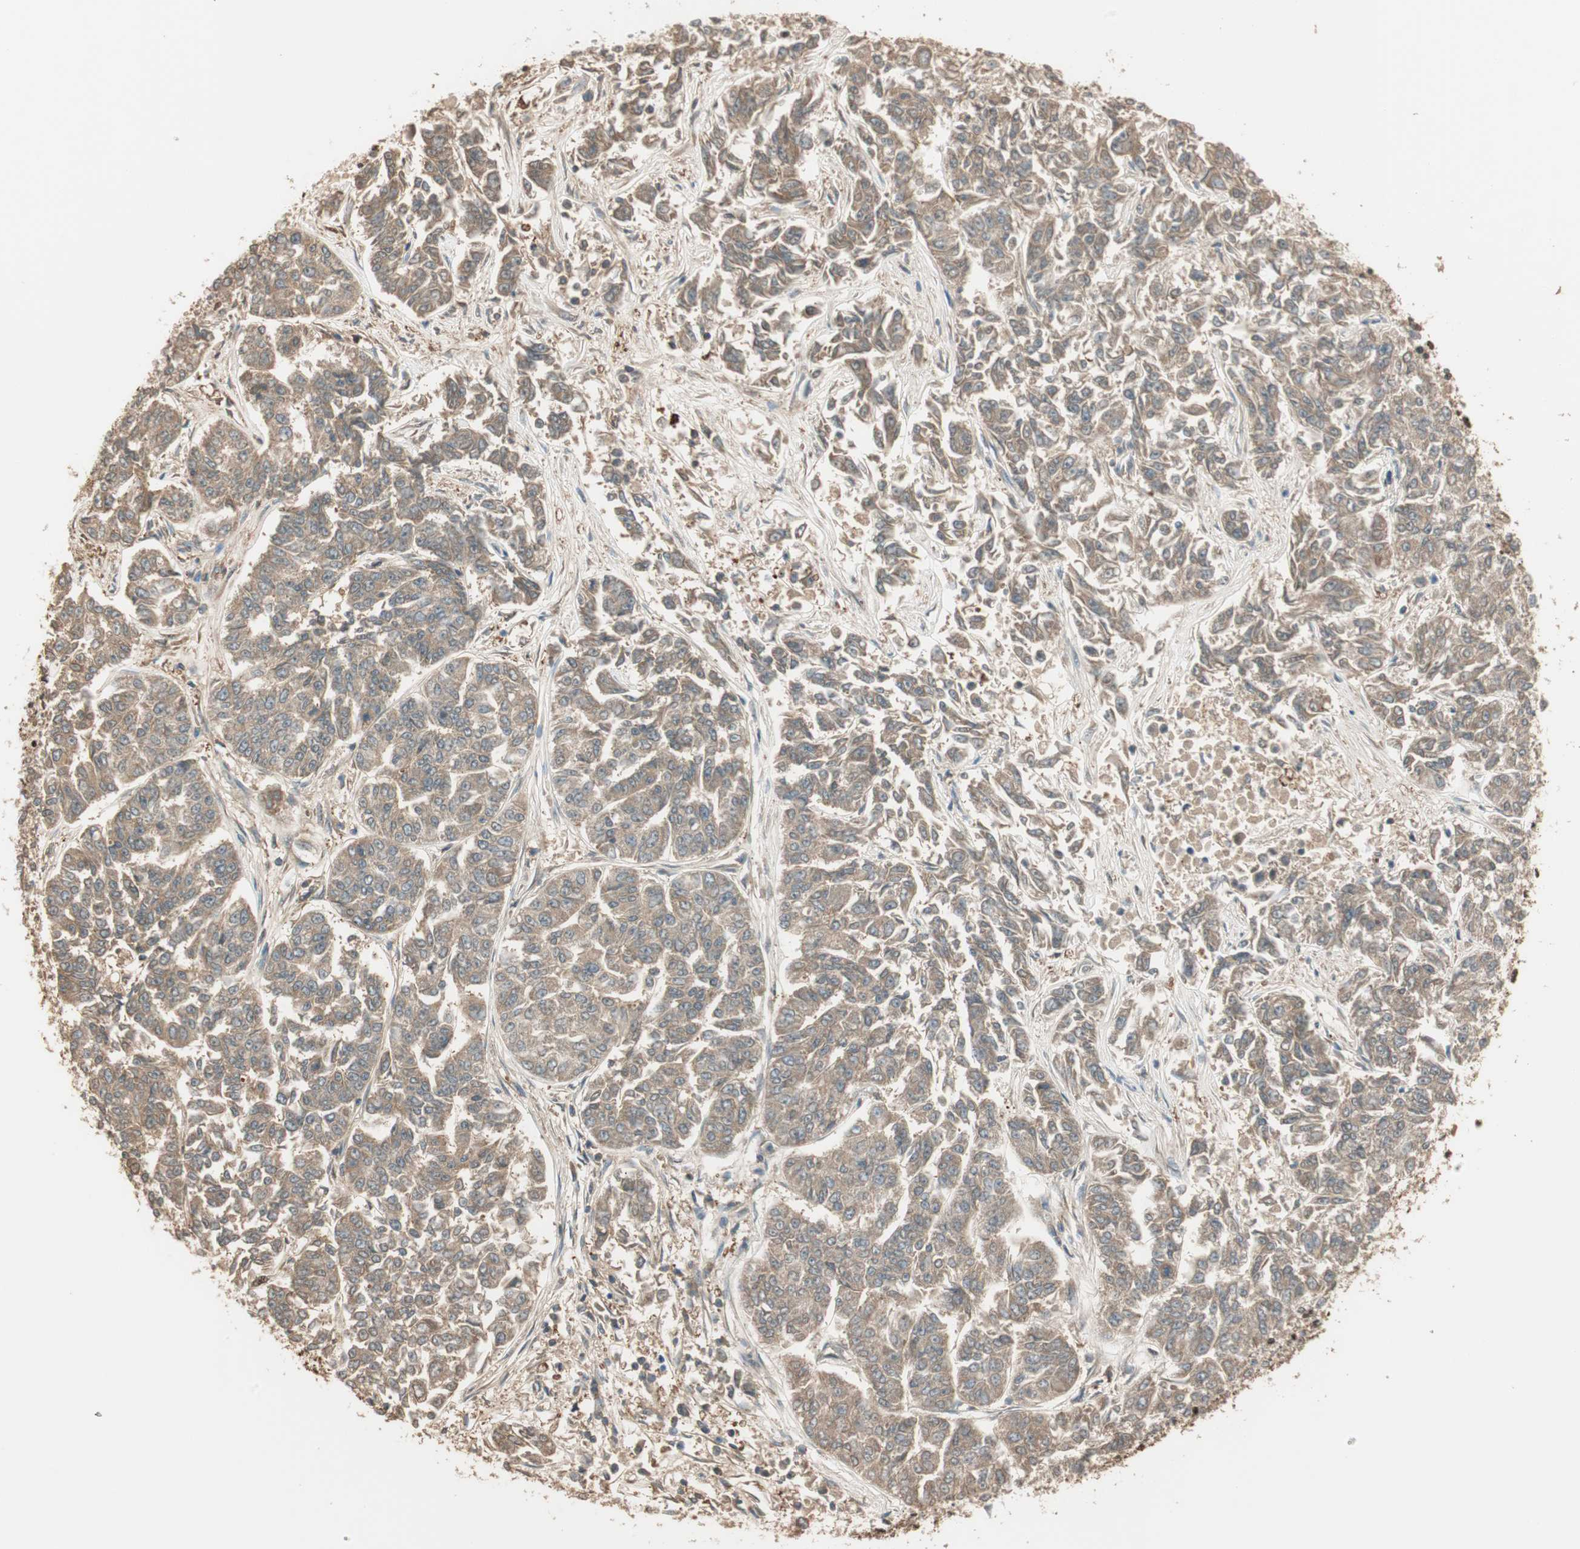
{"staining": {"intensity": "moderate", "quantity": ">75%", "location": "cytoplasmic/membranous"}, "tissue": "lung cancer", "cell_type": "Tumor cells", "image_type": "cancer", "snomed": [{"axis": "morphology", "description": "Adenocarcinoma, NOS"}, {"axis": "topography", "description": "Lung"}], "caption": "Protein expression analysis of human lung cancer reveals moderate cytoplasmic/membranous expression in about >75% of tumor cells.", "gene": "ZNF443", "patient": {"sex": "male", "age": 84}}